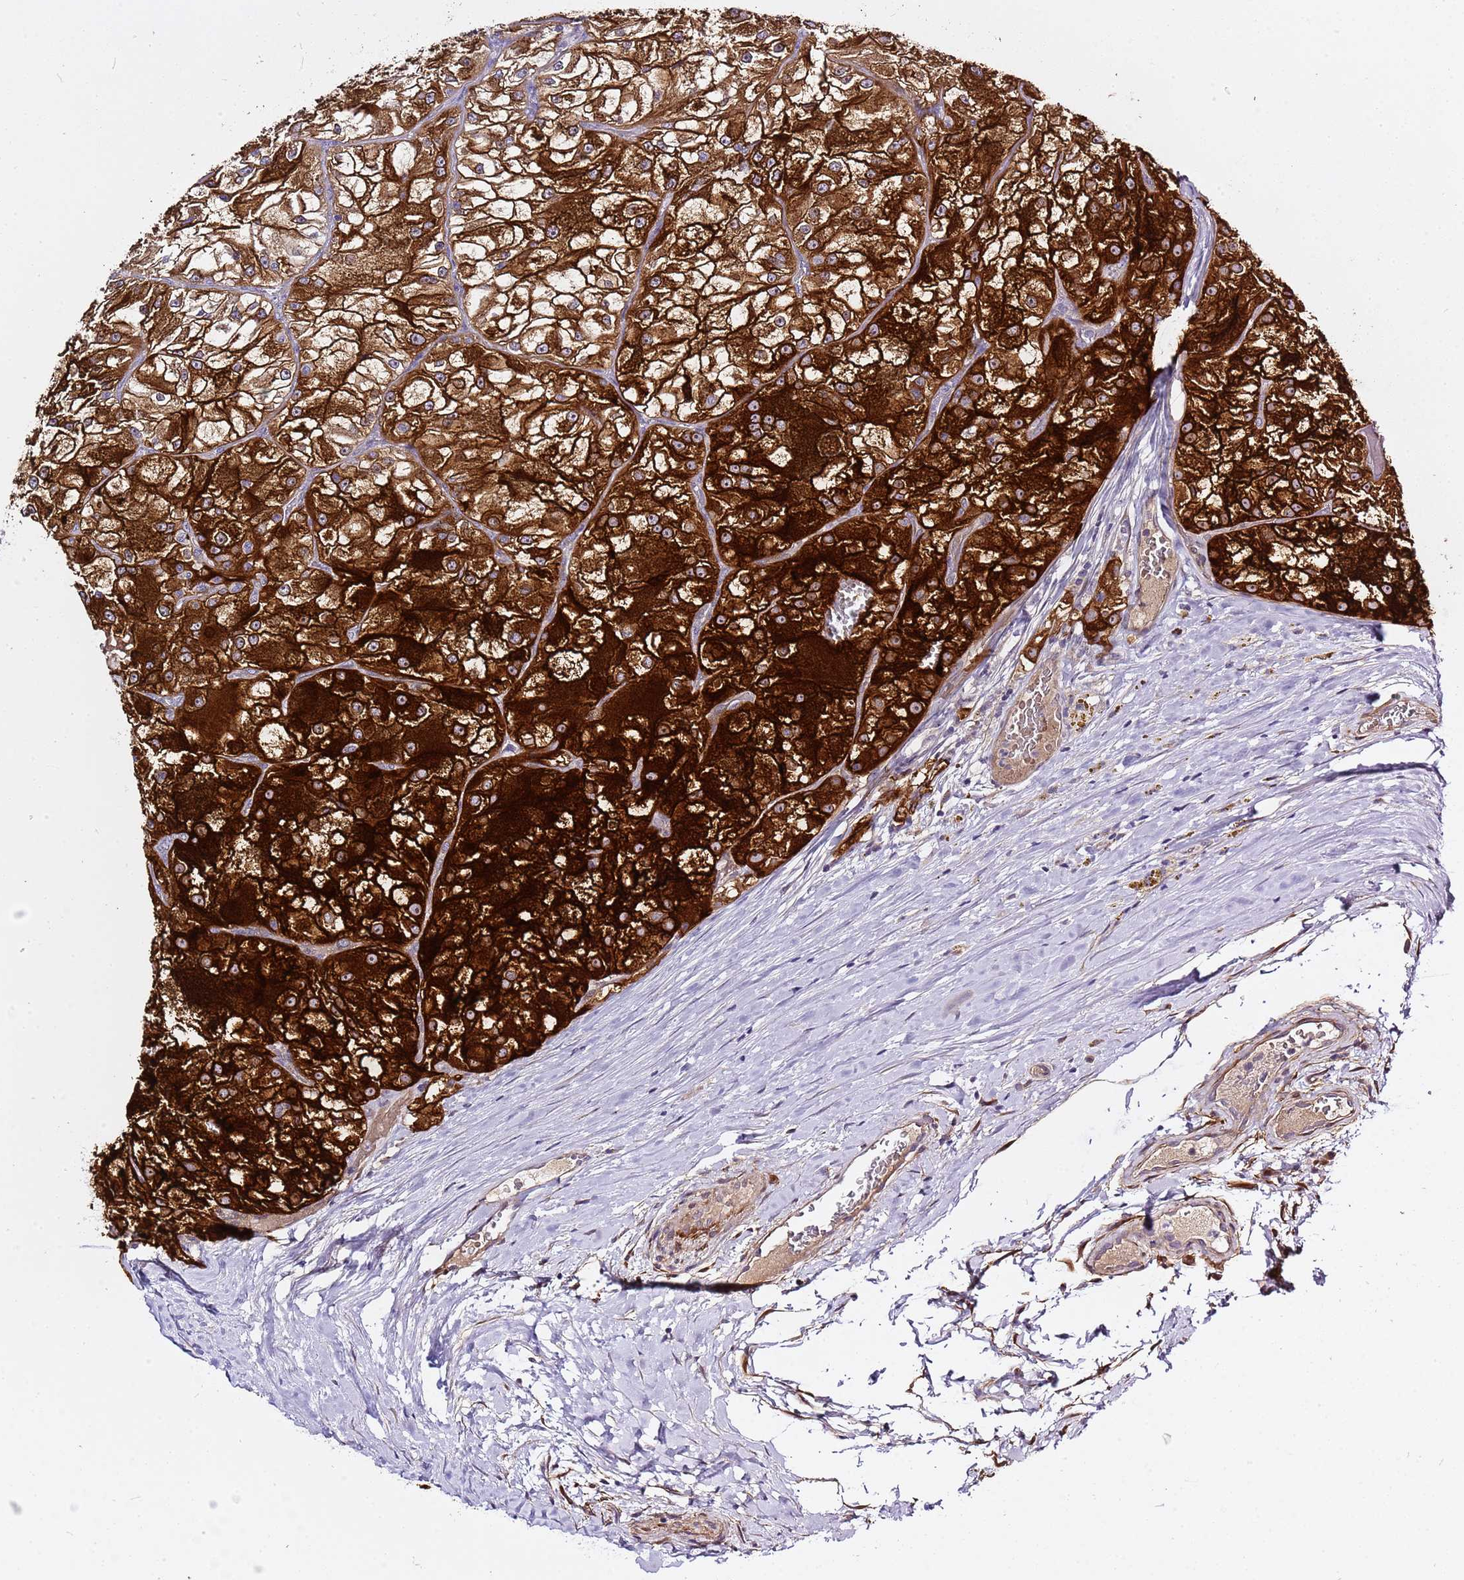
{"staining": {"intensity": "strong", "quantity": ">75%", "location": "cytoplasmic/membranous"}, "tissue": "renal cancer", "cell_type": "Tumor cells", "image_type": "cancer", "snomed": [{"axis": "morphology", "description": "Adenocarcinoma, NOS"}, {"axis": "topography", "description": "Kidney"}], "caption": "Immunohistochemistry image of human renal cancer (adenocarcinoma) stained for a protein (brown), which exhibits high levels of strong cytoplasmic/membranous positivity in approximately >75% of tumor cells.", "gene": "RFK", "patient": {"sex": "female", "age": 72}}